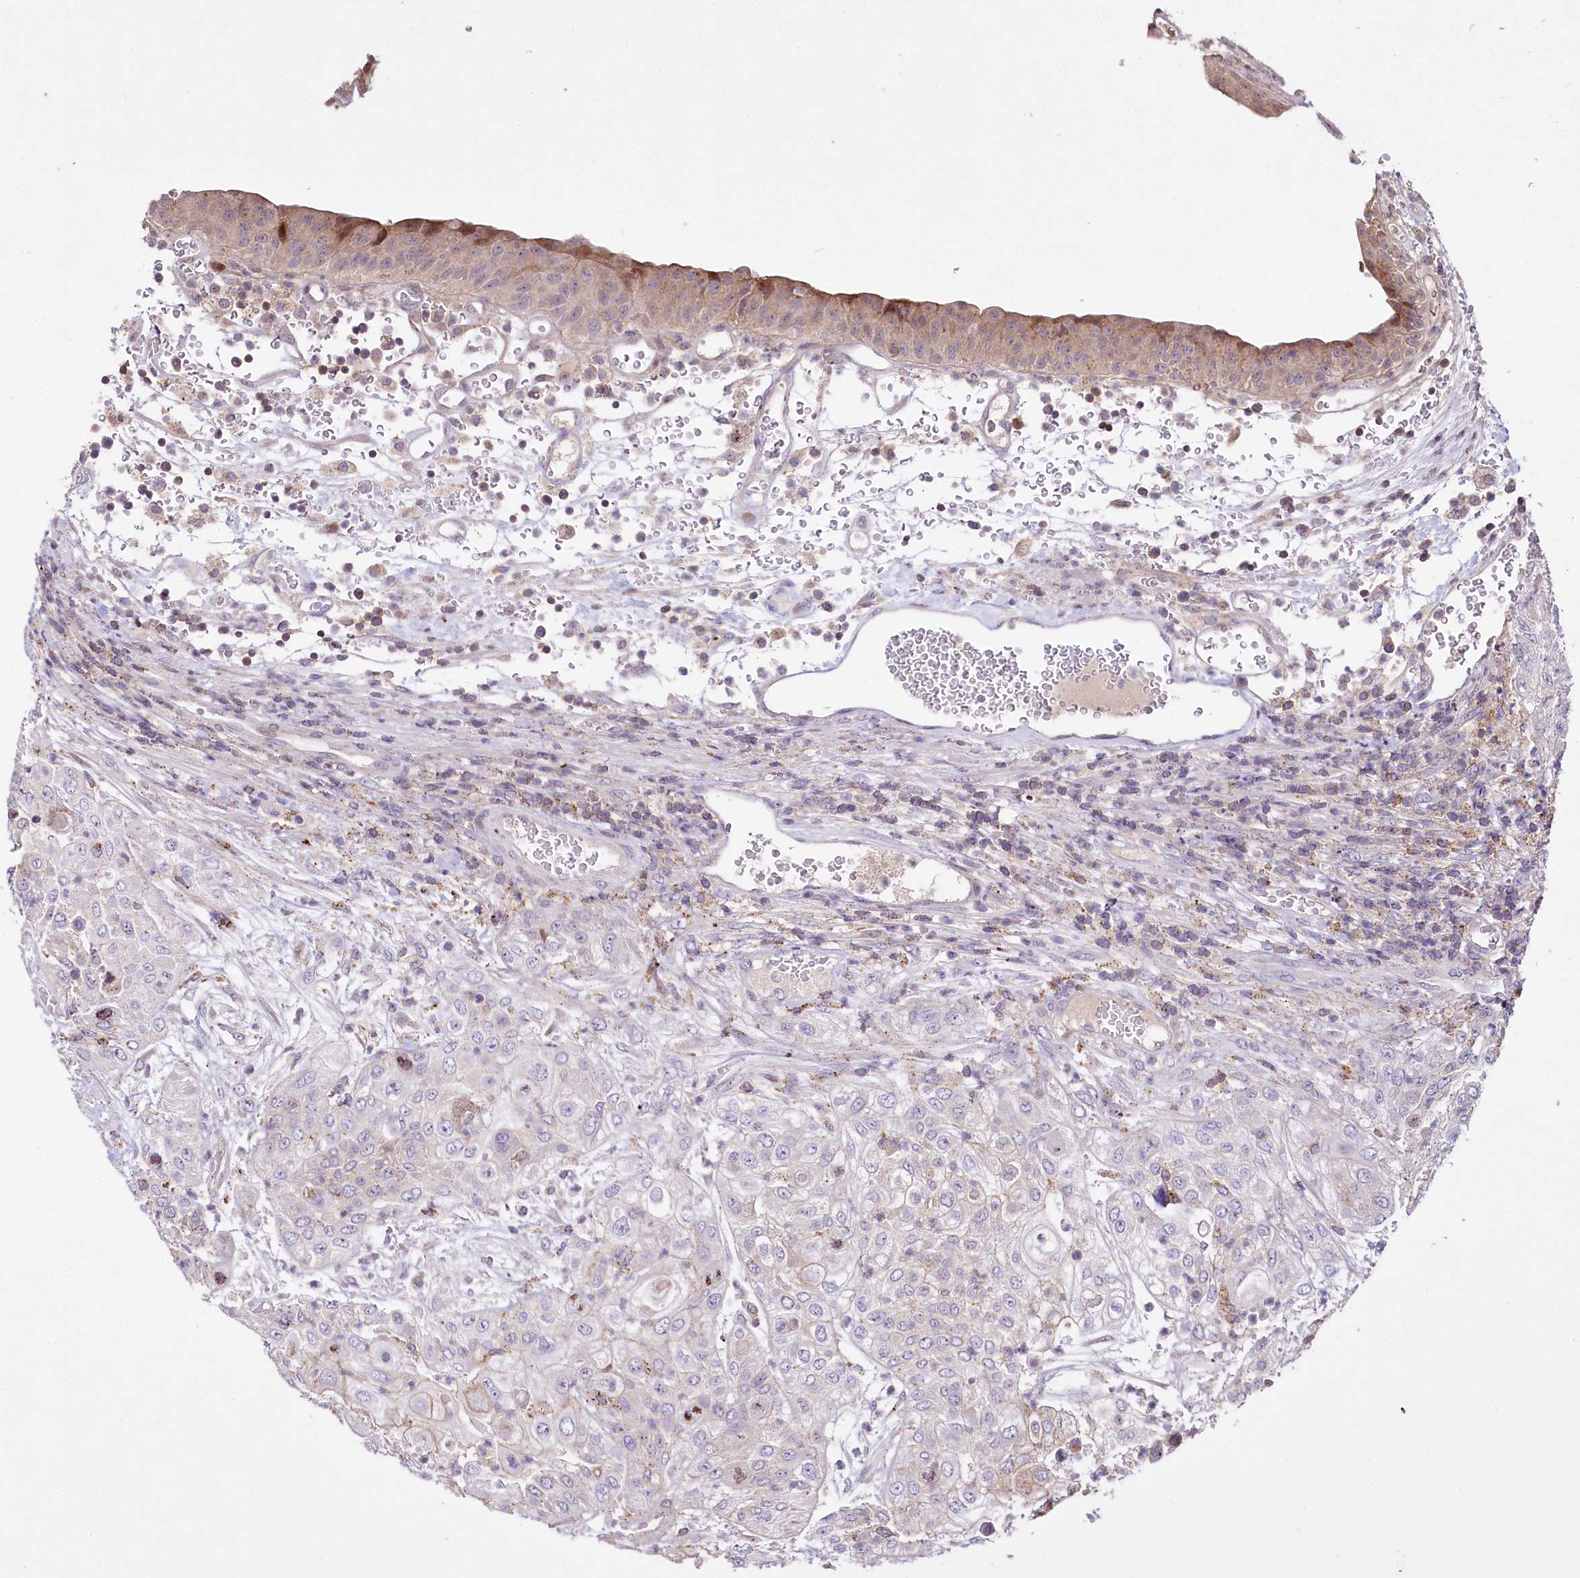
{"staining": {"intensity": "negative", "quantity": "none", "location": "none"}, "tissue": "urothelial cancer", "cell_type": "Tumor cells", "image_type": "cancer", "snomed": [{"axis": "morphology", "description": "Urothelial carcinoma, High grade"}, {"axis": "topography", "description": "Urinary bladder"}], "caption": "The image demonstrates no significant staining in tumor cells of urothelial cancer.", "gene": "ZFYVE27", "patient": {"sex": "female", "age": 79}}